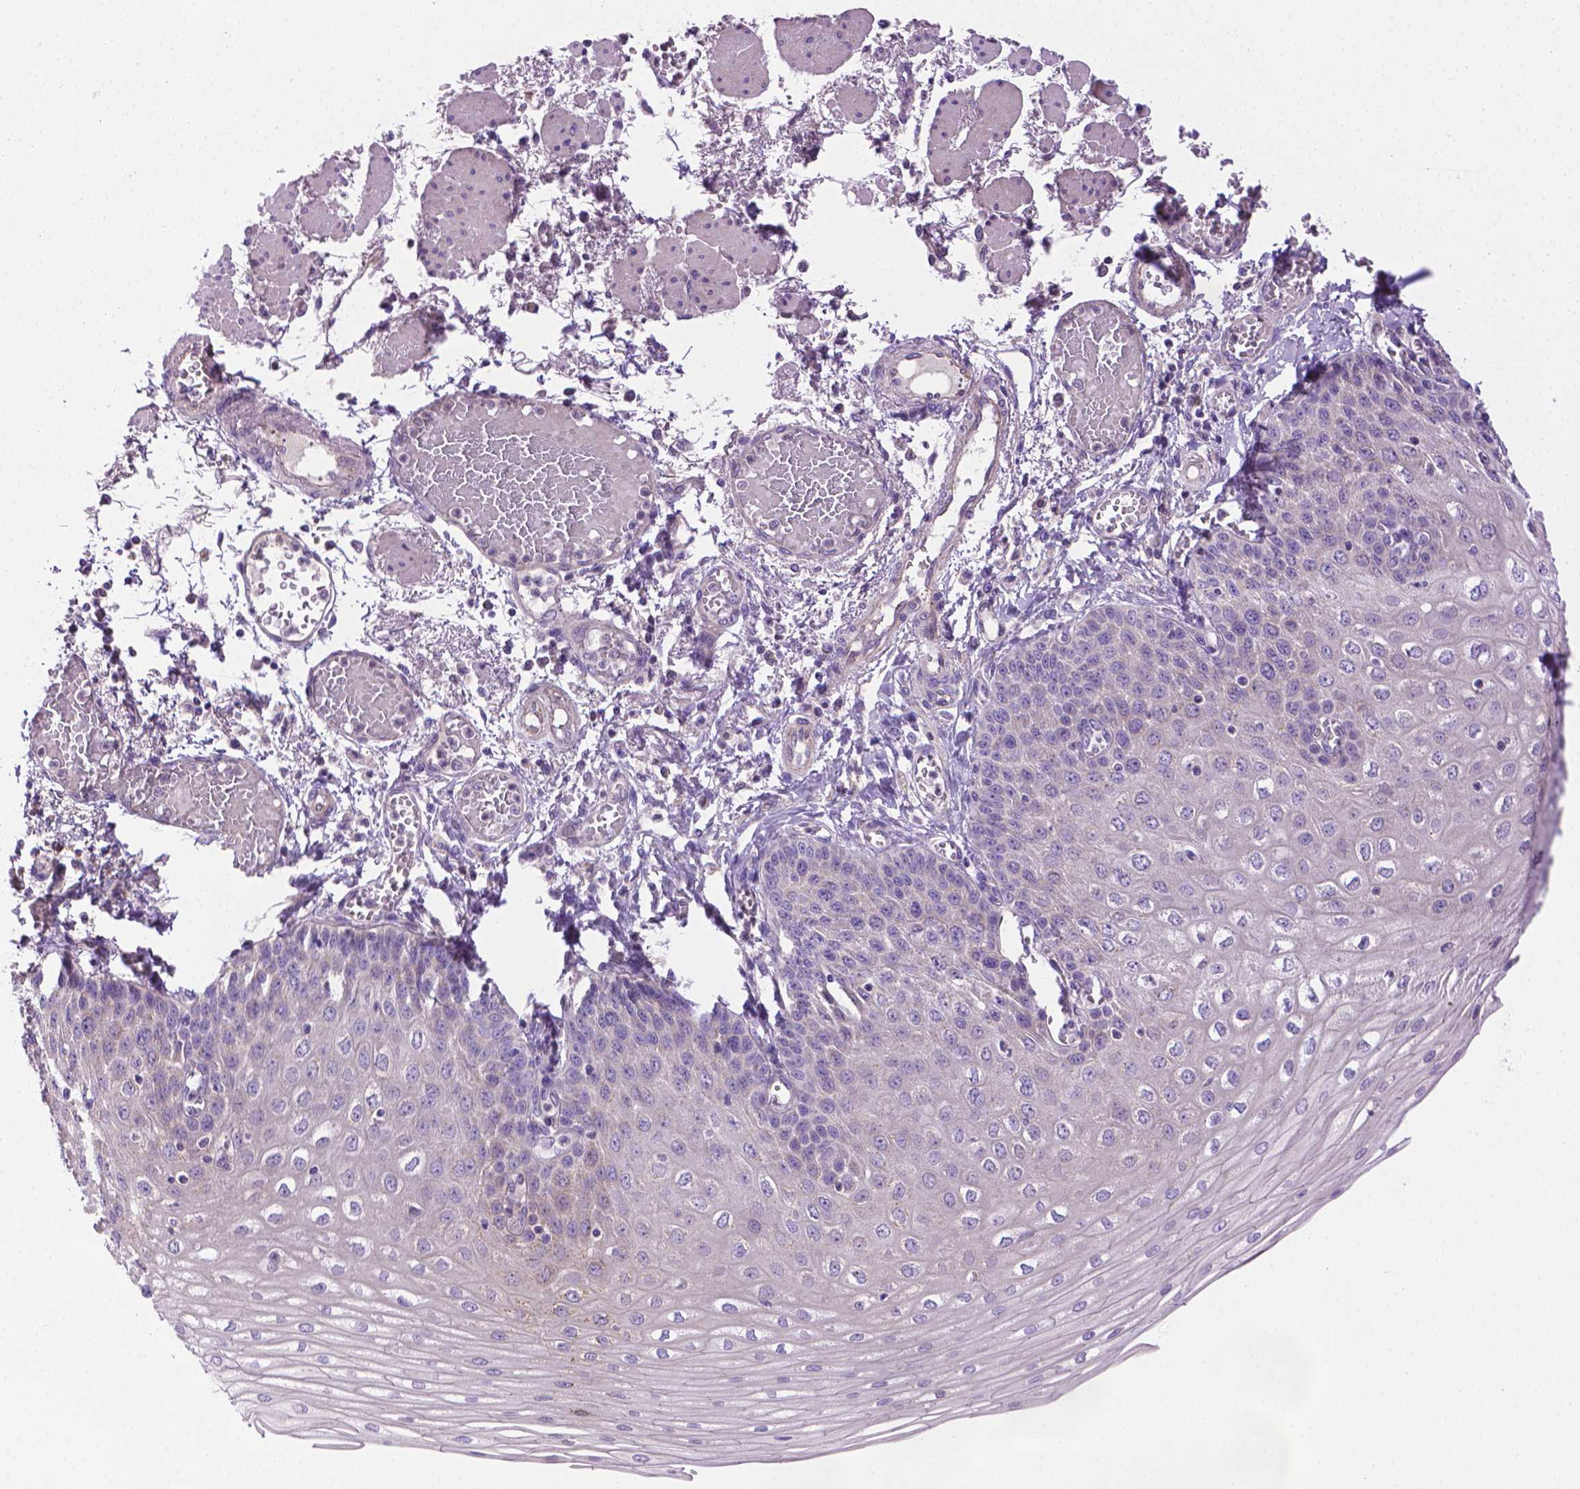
{"staining": {"intensity": "negative", "quantity": "none", "location": "none"}, "tissue": "esophagus", "cell_type": "Squamous epithelial cells", "image_type": "normal", "snomed": [{"axis": "morphology", "description": "Normal tissue, NOS"}, {"axis": "morphology", "description": "Adenocarcinoma, NOS"}, {"axis": "topography", "description": "Esophagus"}], "caption": "Immunohistochemistry (IHC) micrograph of normal esophagus: esophagus stained with DAB (3,3'-diaminobenzidine) exhibits no significant protein expression in squamous epithelial cells.", "gene": "SLC51B", "patient": {"sex": "male", "age": 81}}